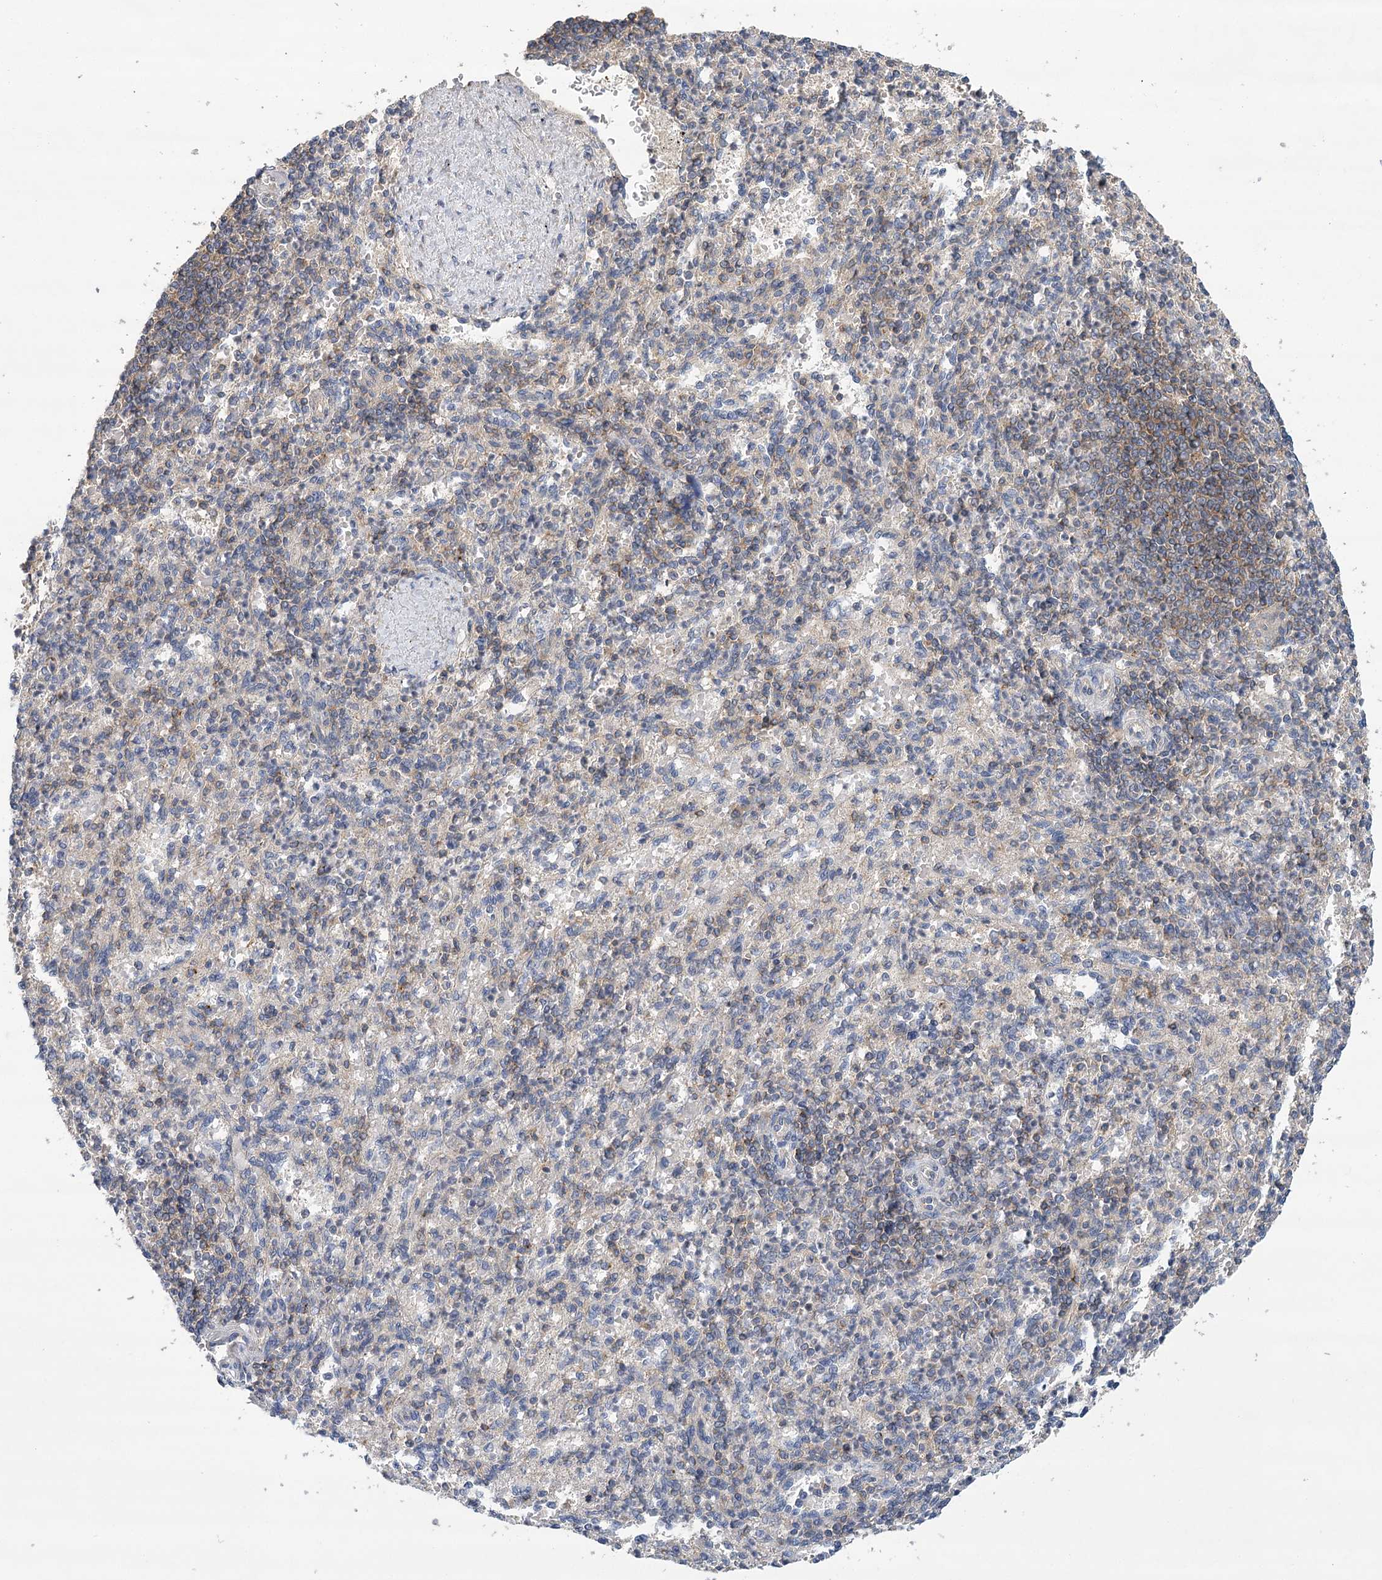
{"staining": {"intensity": "negative", "quantity": "none", "location": "none"}, "tissue": "spleen", "cell_type": "Cells in red pulp", "image_type": "normal", "snomed": [{"axis": "morphology", "description": "Normal tissue, NOS"}, {"axis": "topography", "description": "Spleen"}], "caption": "Immunohistochemistry (IHC) micrograph of normal spleen: human spleen stained with DAB shows no significant protein staining in cells in red pulp.", "gene": "LSS", "patient": {"sex": "female", "age": 74}}